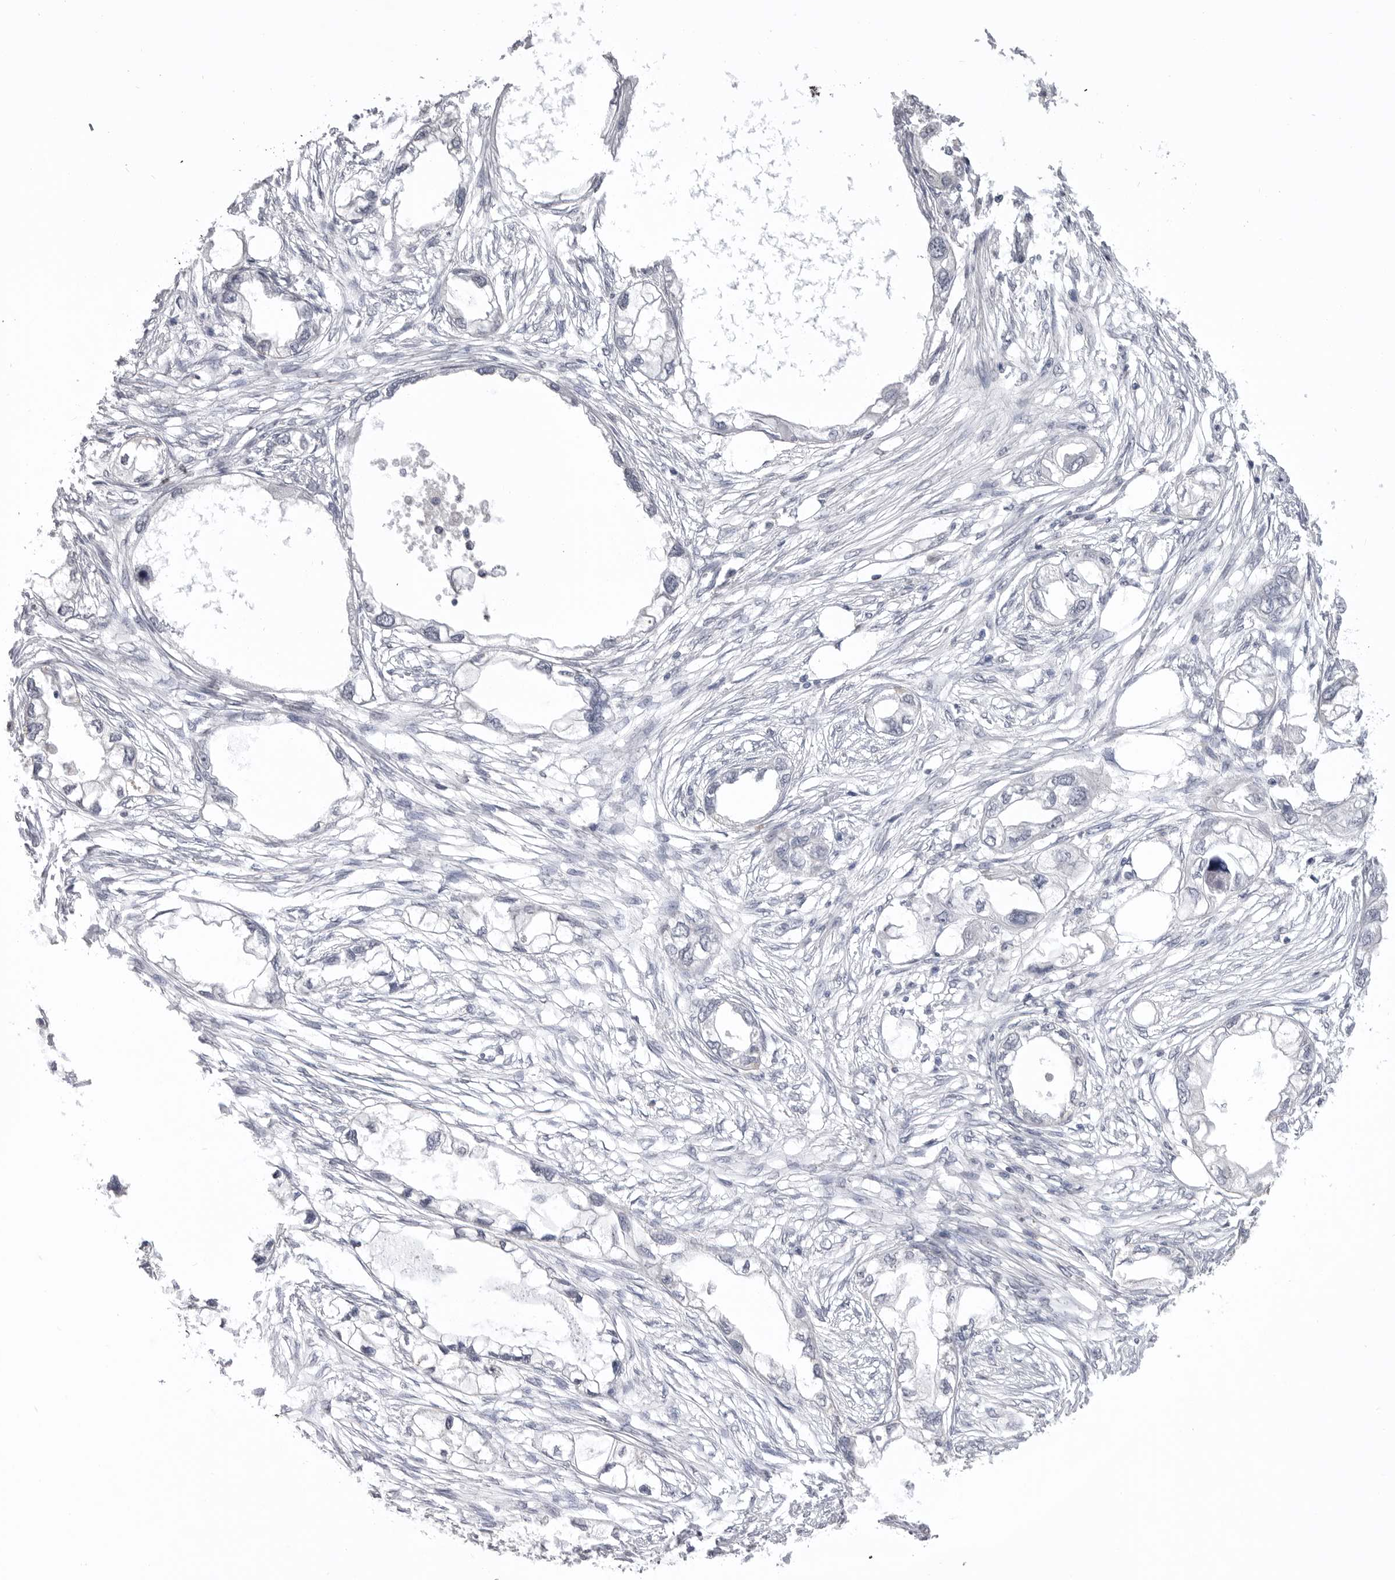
{"staining": {"intensity": "negative", "quantity": "none", "location": "none"}, "tissue": "endometrial cancer", "cell_type": "Tumor cells", "image_type": "cancer", "snomed": [{"axis": "morphology", "description": "Adenocarcinoma, NOS"}, {"axis": "morphology", "description": "Adenocarcinoma, metastatic, NOS"}, {"axis": "topography", "description": "Adipose tissue"}, {"axis": "topography", "description": "Endometrium"}], "caption": "A micrograph of endometrial cancer (metastatic adenocarcinoma) stained for a protein exhibits no brown staining in tumor cells.", "gene": "ICAM5", "patient": {"sex": "female", "age": 67}}